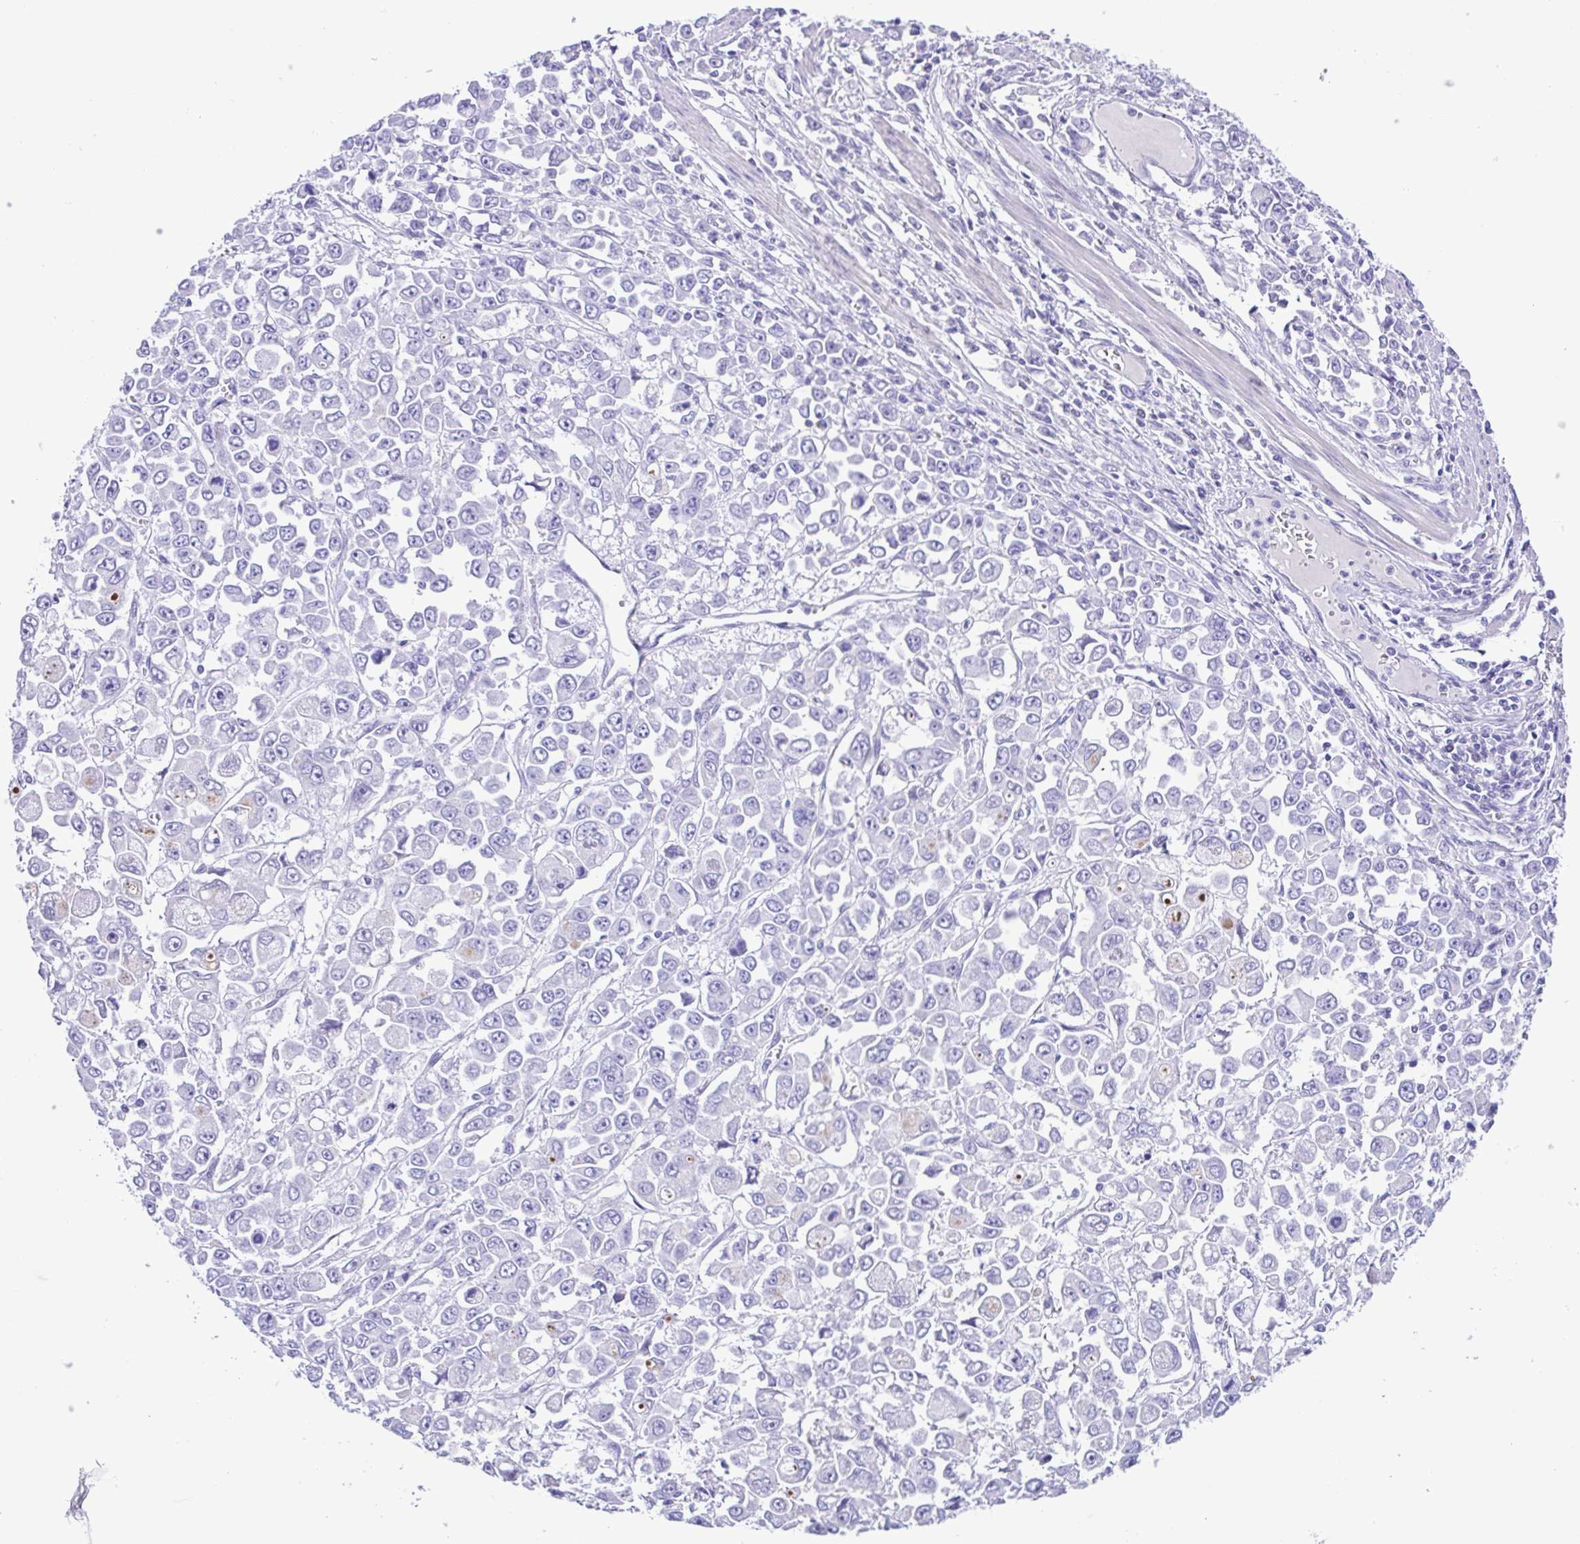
{"staining": {"intensity": "negative", "quantity": "none", "location": "none"}, "tissue": "stomach cancer", "cell_type": "Tumor cells", "image_type": "cancer", "snomed": [{"axis": "morphology", "description": "Adenocarcinoma, NOS"}, {"axis": "topography", "description": "Stomach, upper"}], "caption": "High magnification brightfield microscopy of stomach cancer (adenocarcinoma) stained with DAB (3,3'-diaminobenzidine) (brown) and counterstained with hematoxylin (blue): tumor cells show no significant expression.", "gene": "ISM2", "patient": {"sex": "male", "age": 70}}